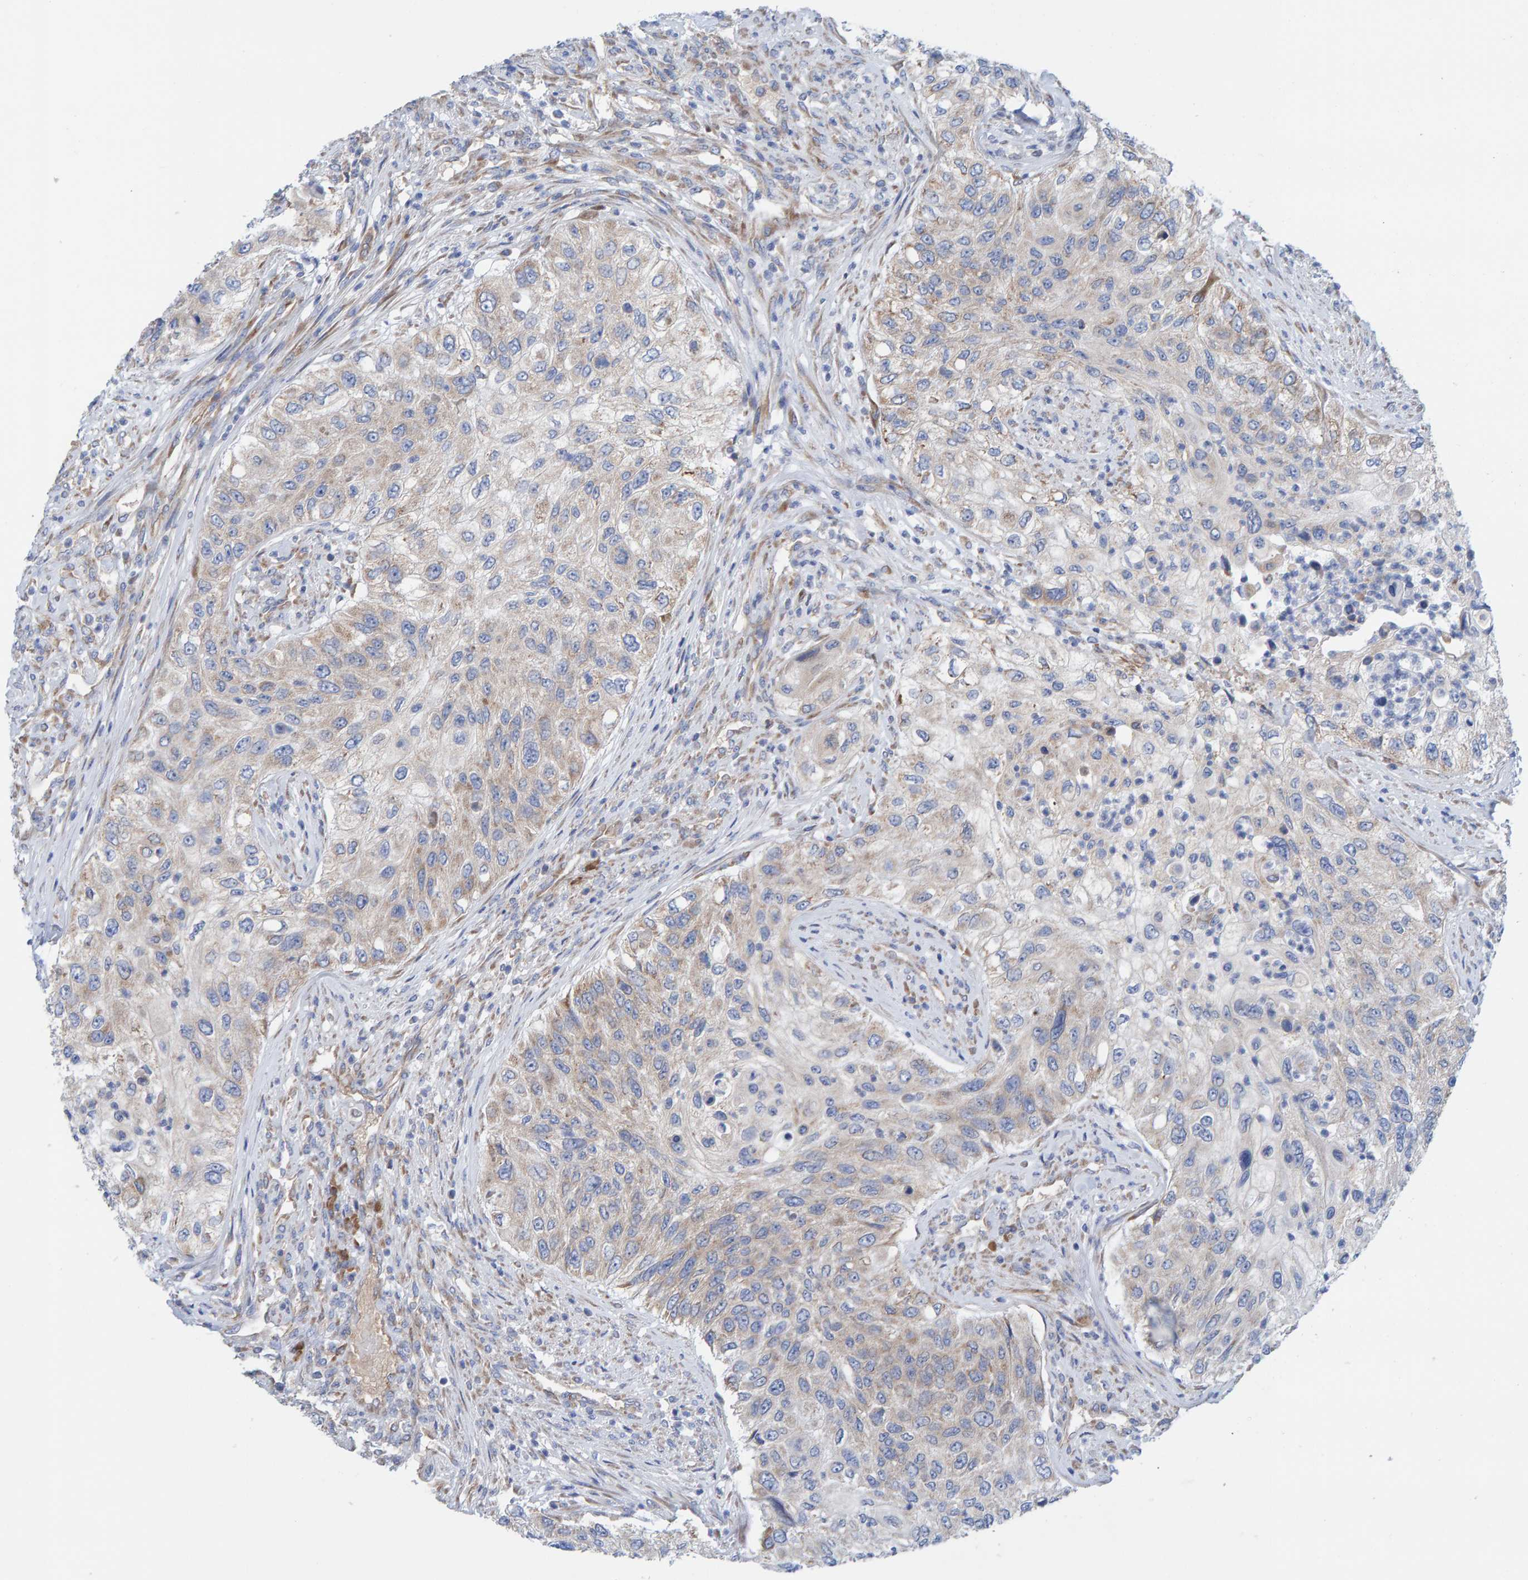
{"staining": {"intensity": "weak", "quantity": "<25%", "location": "cytoplasmic/membranous"}, "tissue": "urothelial cancer", "cell_type": "Tumor cells", "image_type": "cancer", "snomed": [{"axis": "morphology", "description": "Urothelial carcinoma, High grade"}, {"axis": "topography", "description": "Urinary bladder"}], "caption": "IHC image of human urothelial cancer stained for a protein (brown), which shows no positivity in tumor cells.", "gene": "CDK5RAP3", "patient": {"sex": "female", "age": 60}}